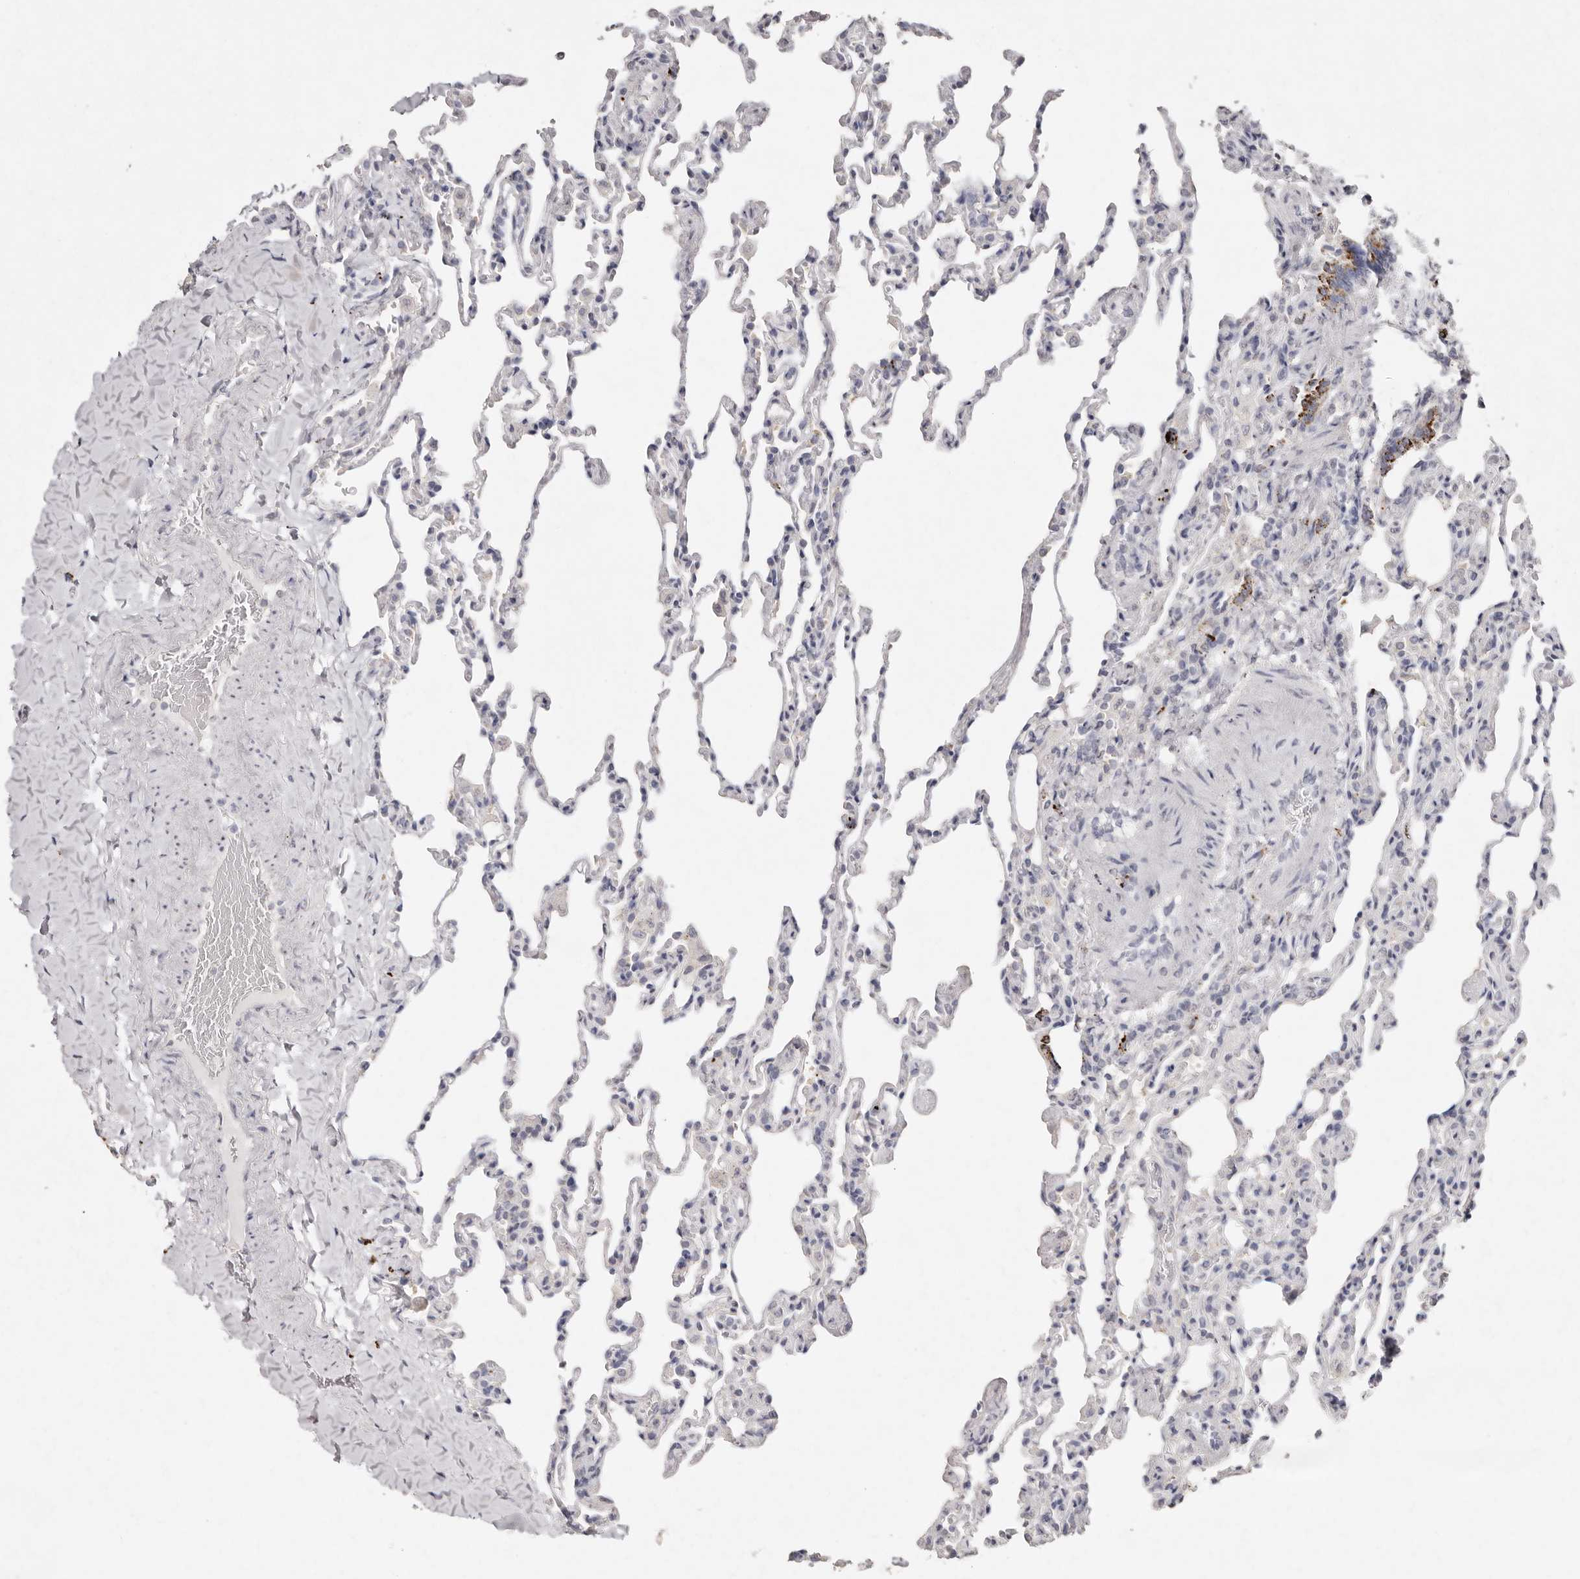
{"staining": {"intensity": "negative", "quantity": "none", "location": "none"}, "tissue": "lung", "cell_type": "Alveolar cells", "image_type": "normal", "snomed": [{"axis": "morphology", "description": "Normal tissue, NOS"}, {"axis": "topography", "description": "Lung"}], "caption": "IHC of unremarkable lung reveals no expression in alveolar cells.", "gene": "FAM185A", "patient": {"sex": "male", "age": 20}}